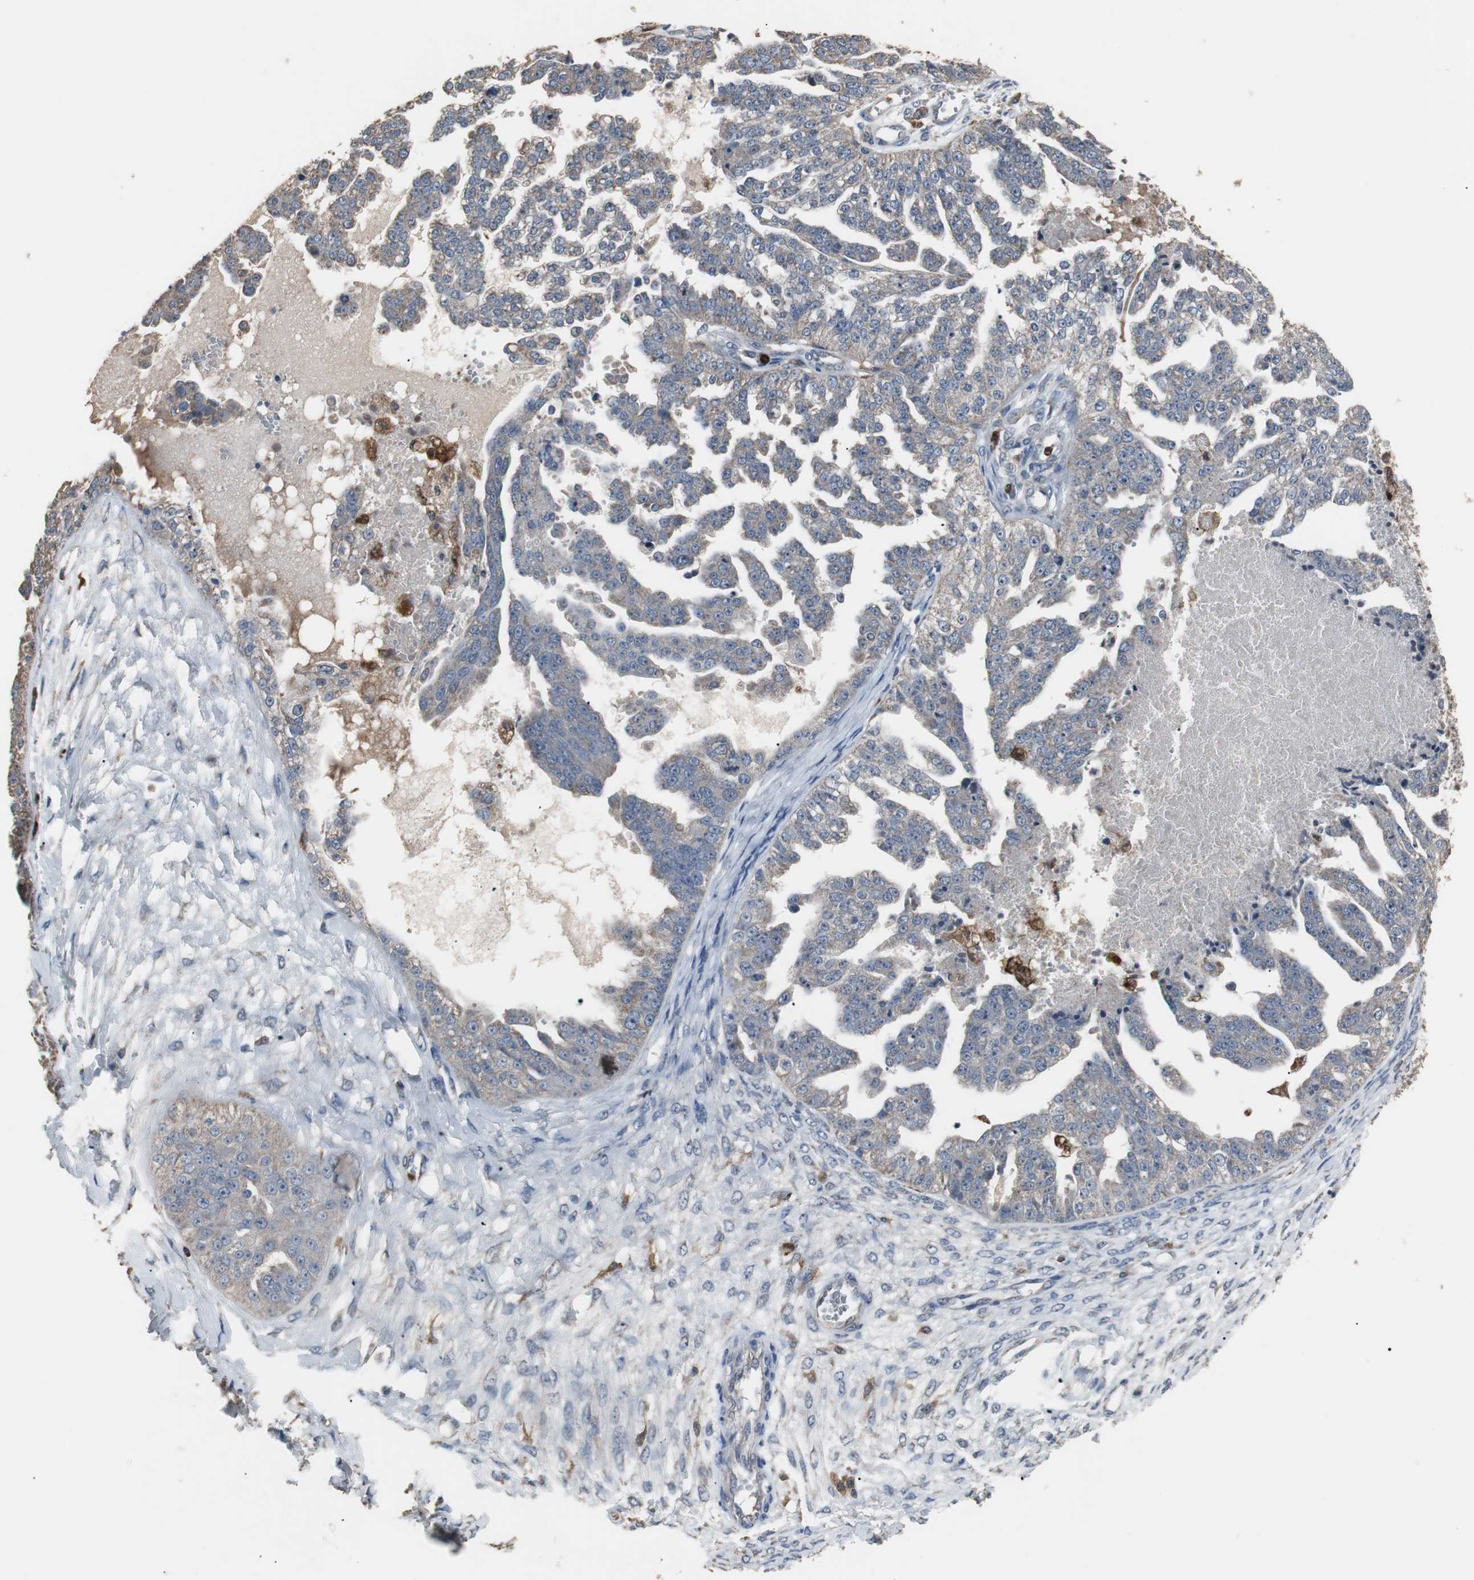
{"staining": {"intensity": "weak", "quantity": ">75%", "location": "cytoplasmic/membranous"}, "tissue": "ovarian cancer", "cell_type": "Tumor cells", "image_type": "cancer", "snomed": [{"axis": "morphology", "description": "Carcinoma, NOS"}, {"axis": "topography", "description": "Soft tissue"}, {"axis": "topography", "description": "Ovary"}], "caption": "Carcinoma (ovarian) was stained to show a protein in brown. There is low levels of weak cytoplasmic/membranous expression in about >75% of tumor cells.", "gene": "NCF2", "patient": {"sex": "female", "age": 54}}